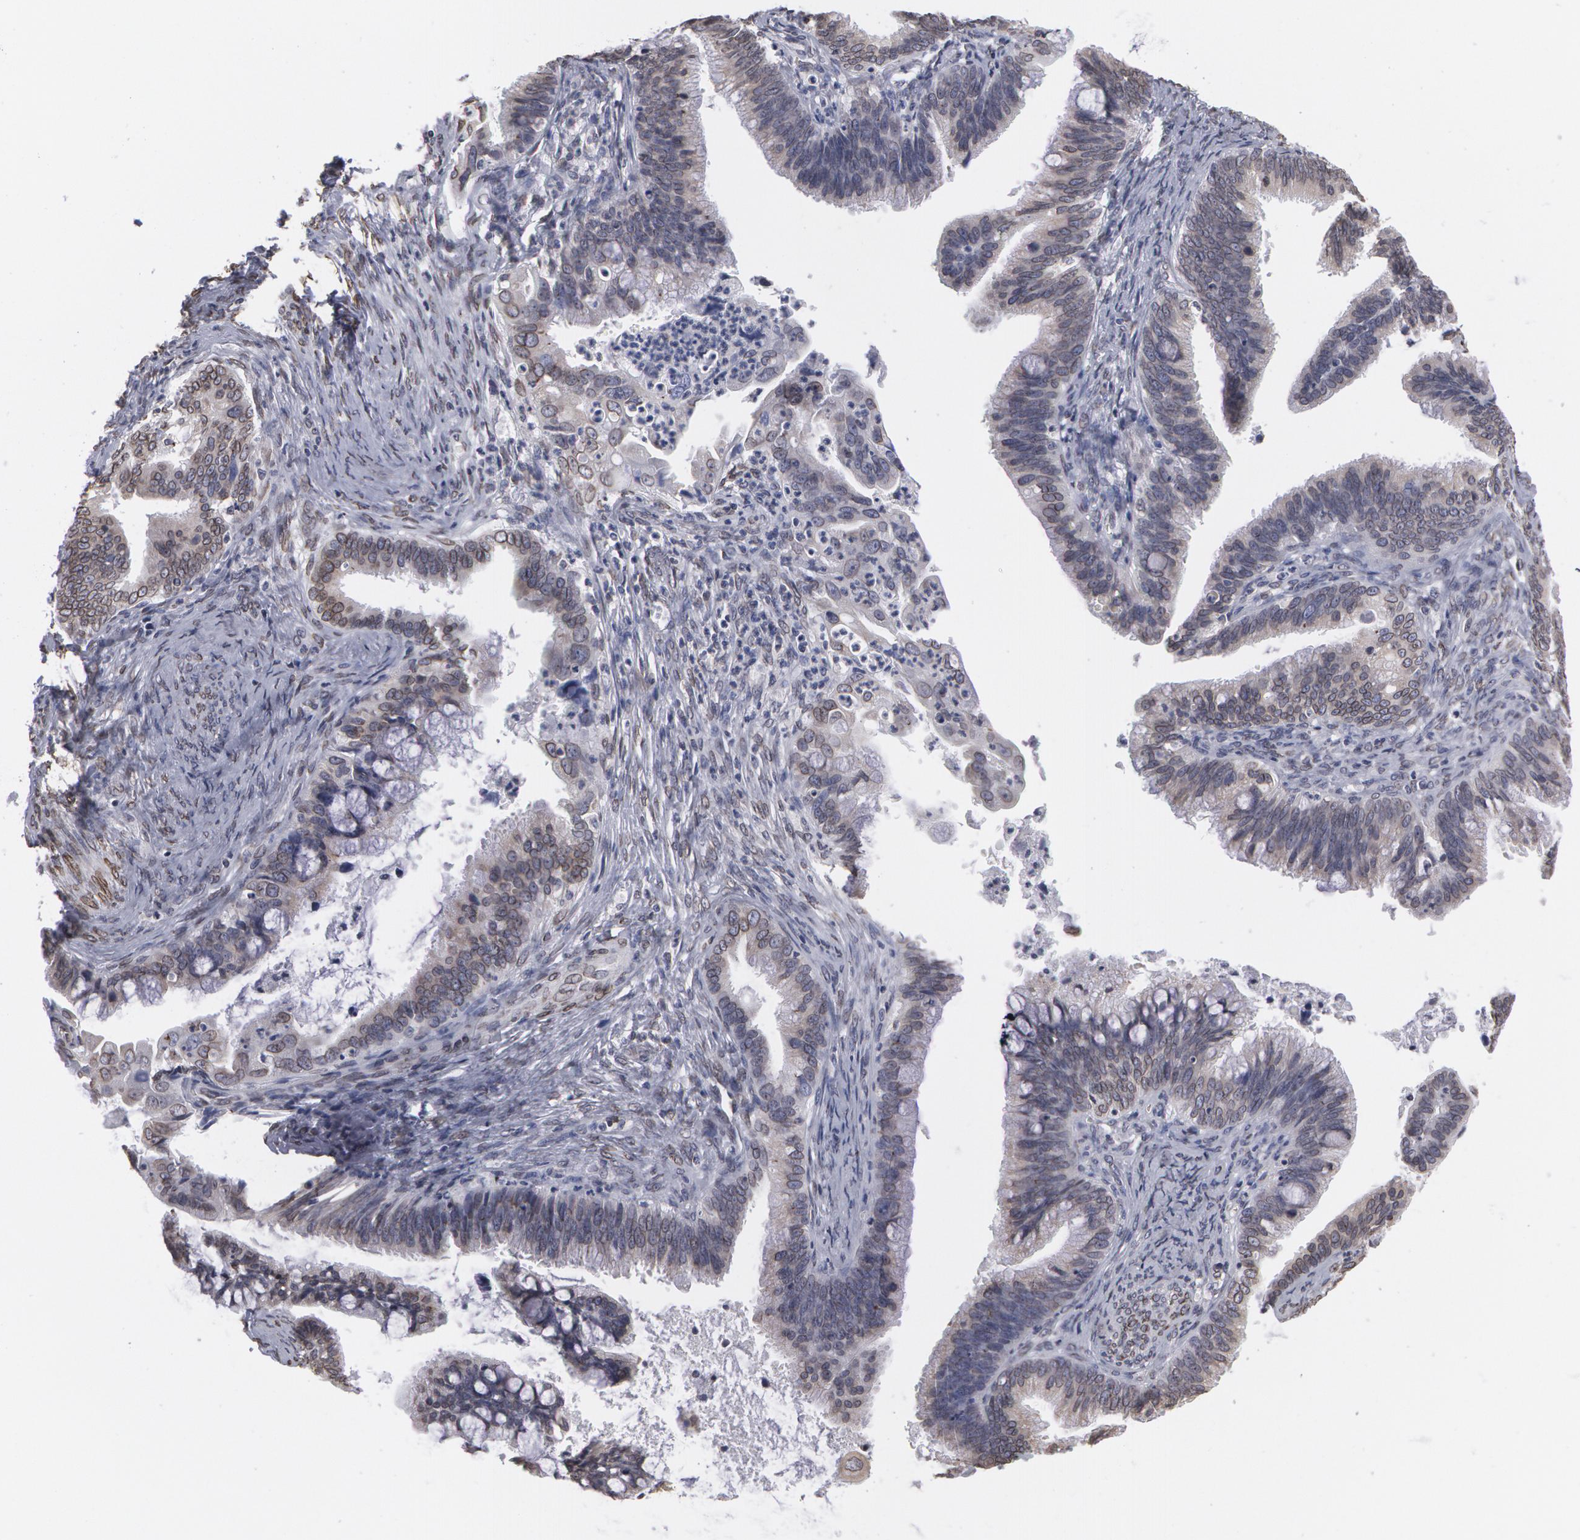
{"staining": {"intensity": "weak", "quantity": "25%-75%", "location": "nuclear"}, "tissue": "cervical cancer", "cell_type": "Tumor cells", "image_type": "cancer", "snomed": [{"axis": "morphology", "description": "Adenocarcinoma, NOS"}, {"axis": "topography", "description": "Cervix"}], "caption": "There is low levels of weak nuclear positivity in tumor cells of adenocarcinoma (cervical), as demonstrated by immunohistochemical staining (brown color).", "gene": "EMD", "patient": {"sex": "female", "age": 47}}